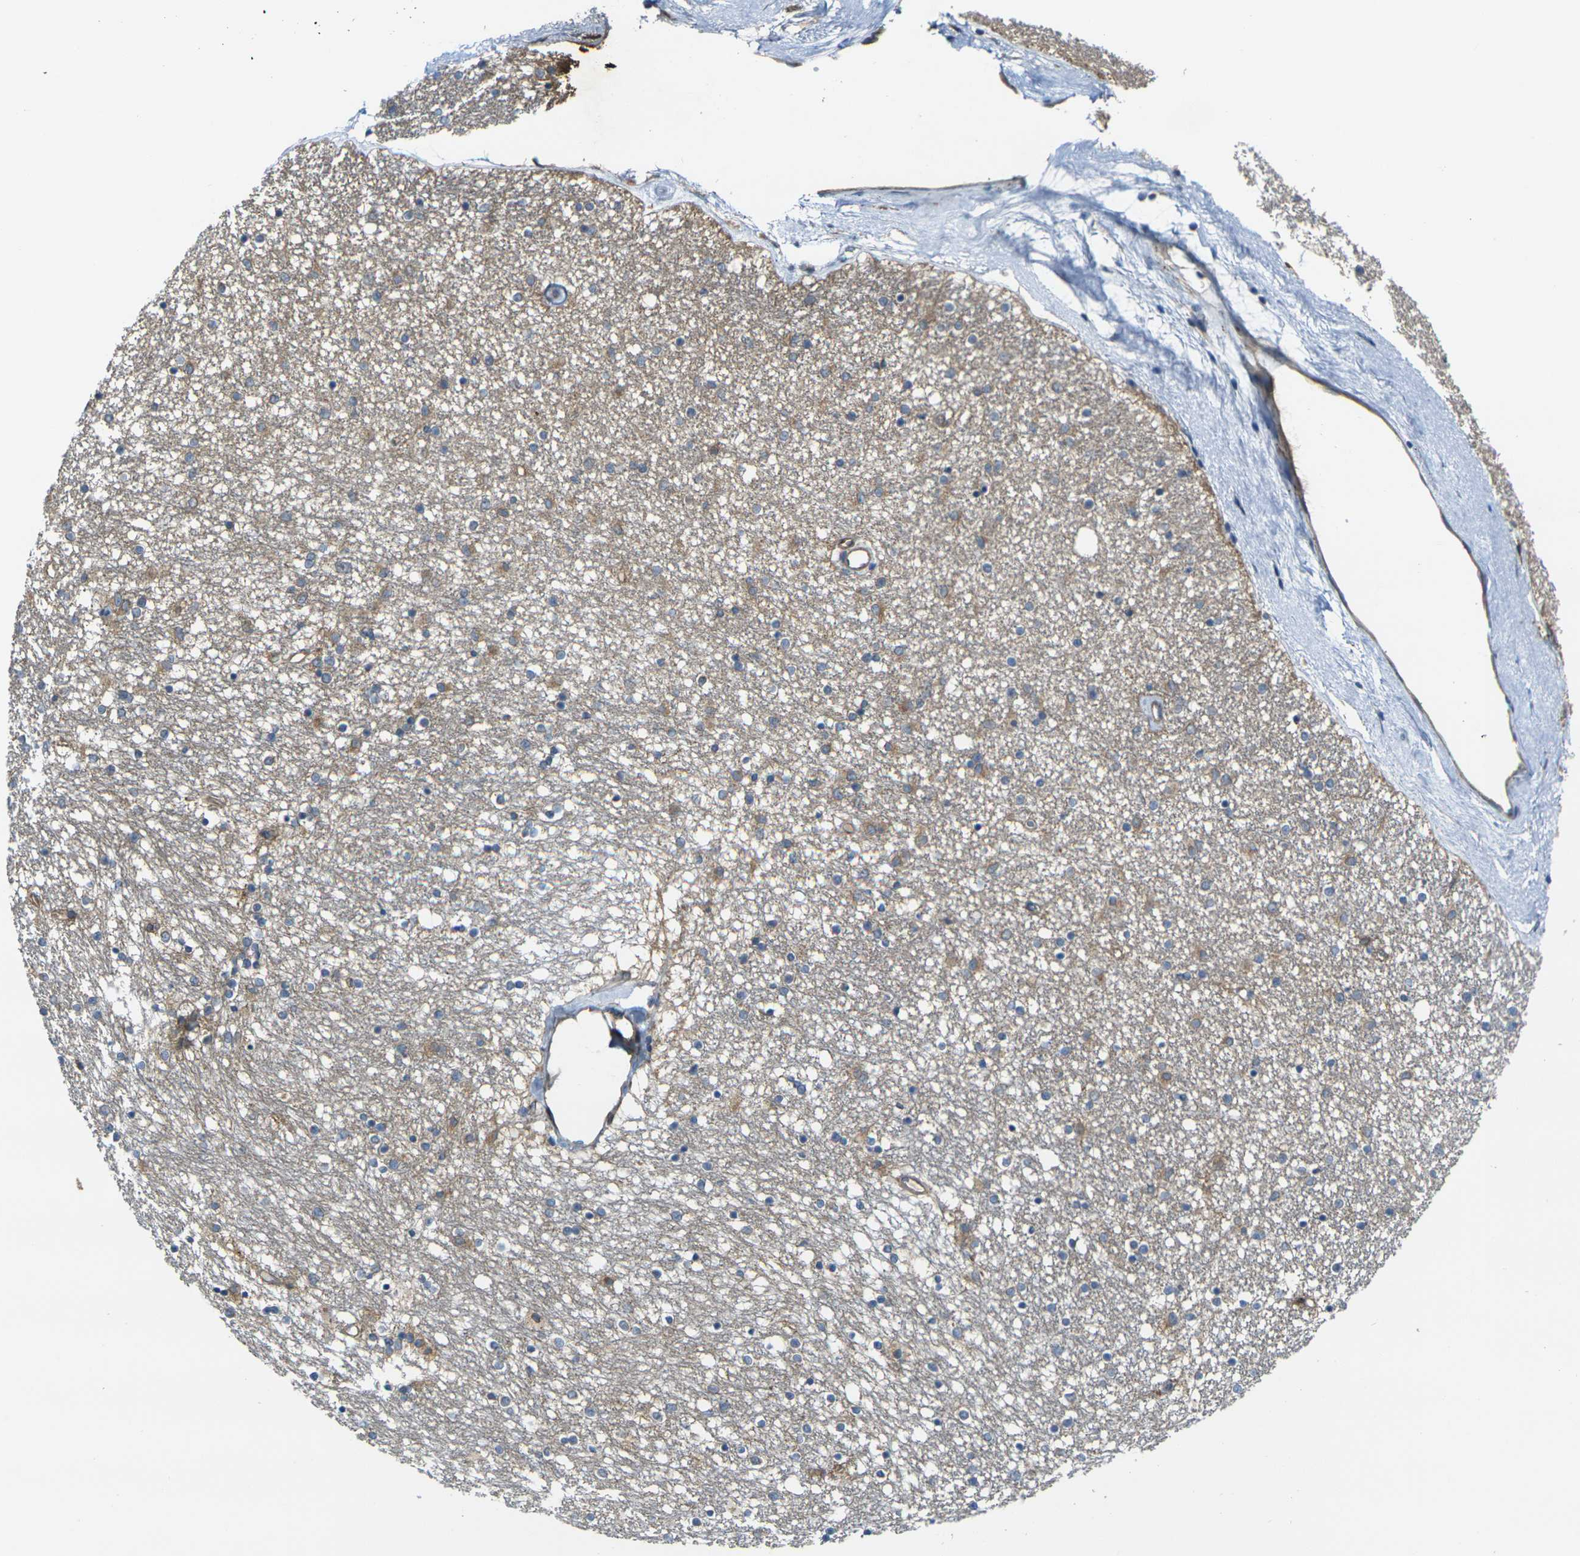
{"staining": {"intensity": "moderate", "quantity": "<25%", "location": "cytoplasmic/membranous"}, "tissue": "caudate", "cell_type": "Glial cells", "image_type": "normal", "snomed": [{"axis": "morphology", "description": "Normal tissue, NOS"}, {"axis": "topography", "description": "Lateral ventricle wall"}], "caption": "Approximately <25% of glial cells in benign human caudate demonstrate moderate cytoplasmic/membranous protein expression as visualized by brown immunohistochemical staining.", "gene": "FZD1", "patient": {"sex": "female", "age": 54}}